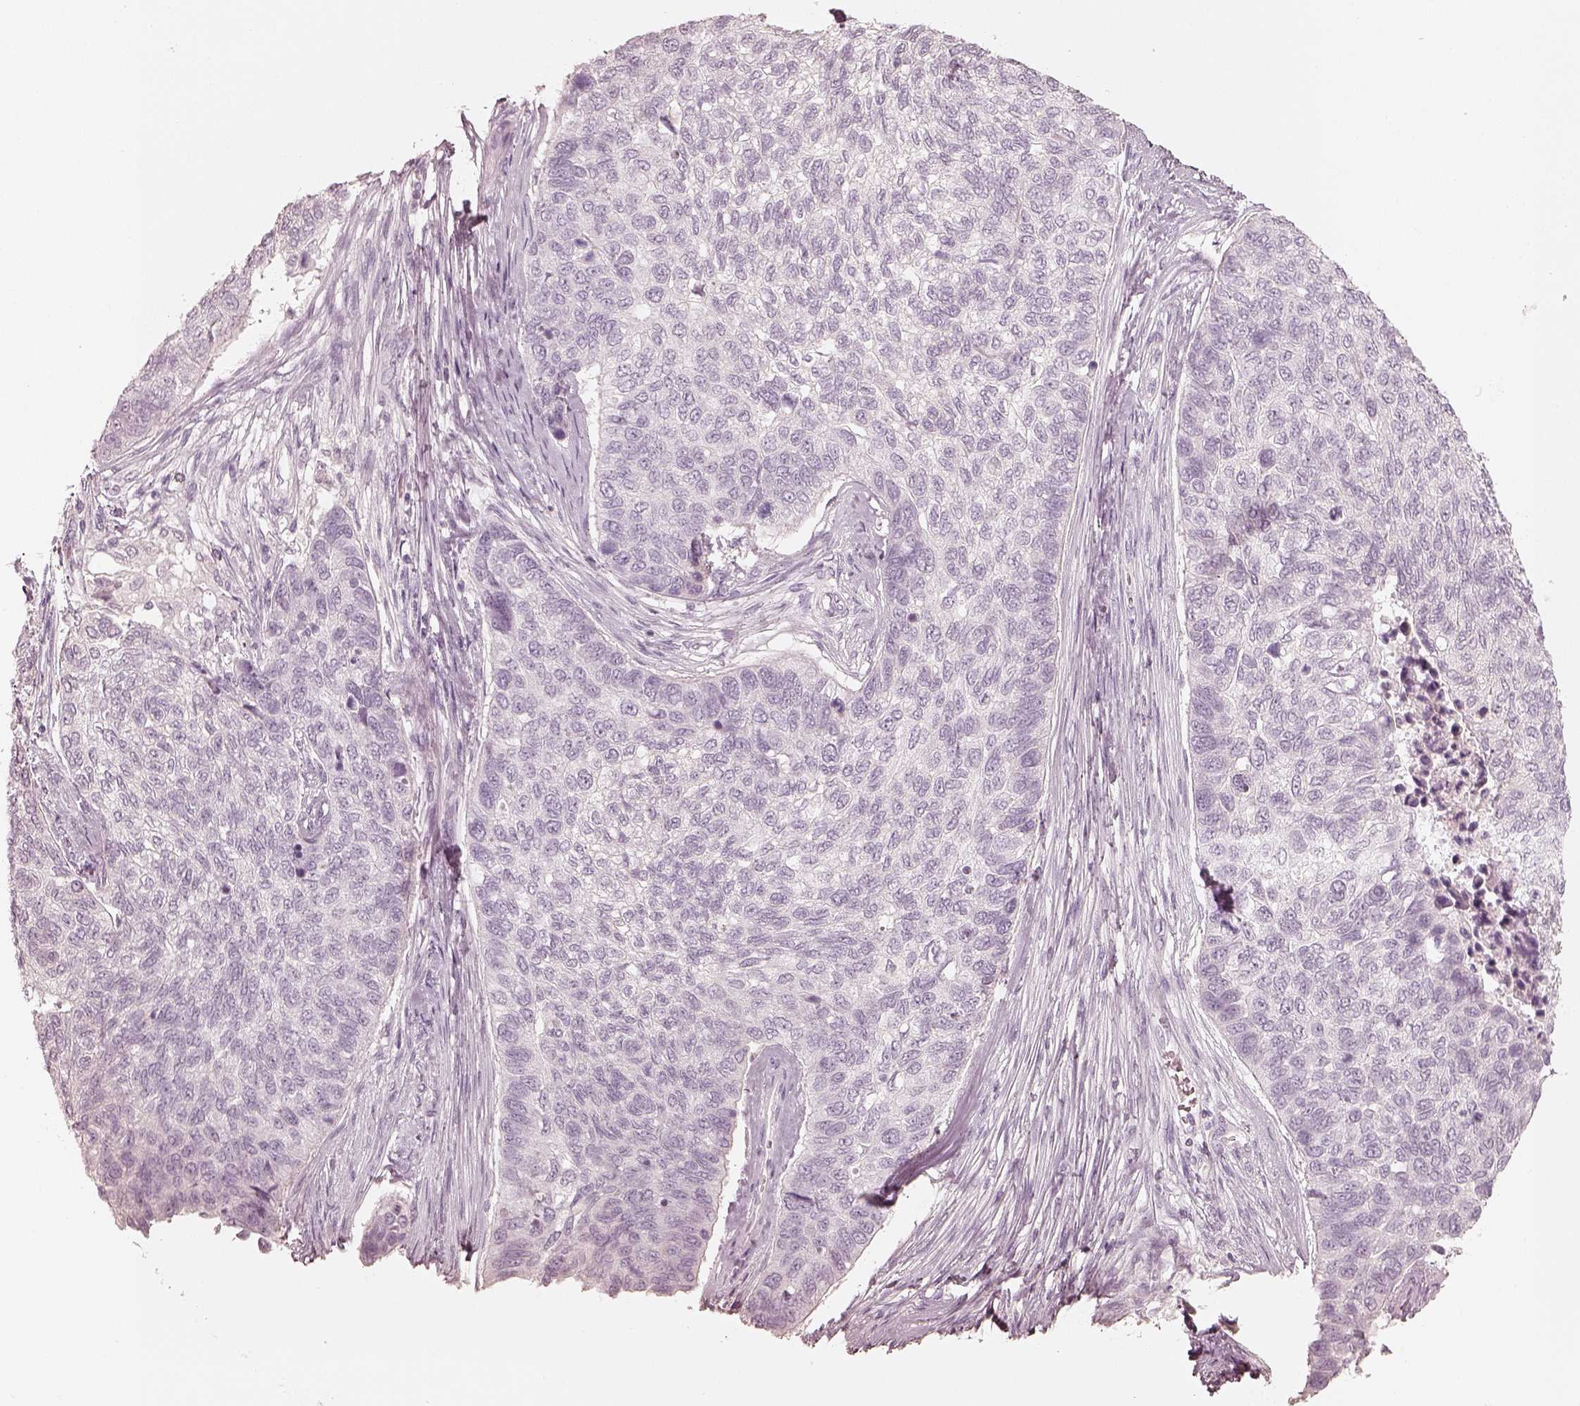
{"staining": {"intensity": "negative", "quantity": "none", "location": "none"}, "tissue": "lung cancer", "cell_type": "Tumor cells", "image_type": "cancer", "snomed": [{"axis": "morphology", "description": "Squamous cell carcinoma, NOS"}, {"axis": "topography", "description": "Lung"}], "caption": "Histopathology image shows no significant protein staining in tumor cells of squamous cell carcinoma (lung).", "gene": "KRT82", "patient": {"sex": "male", "age": 69}}